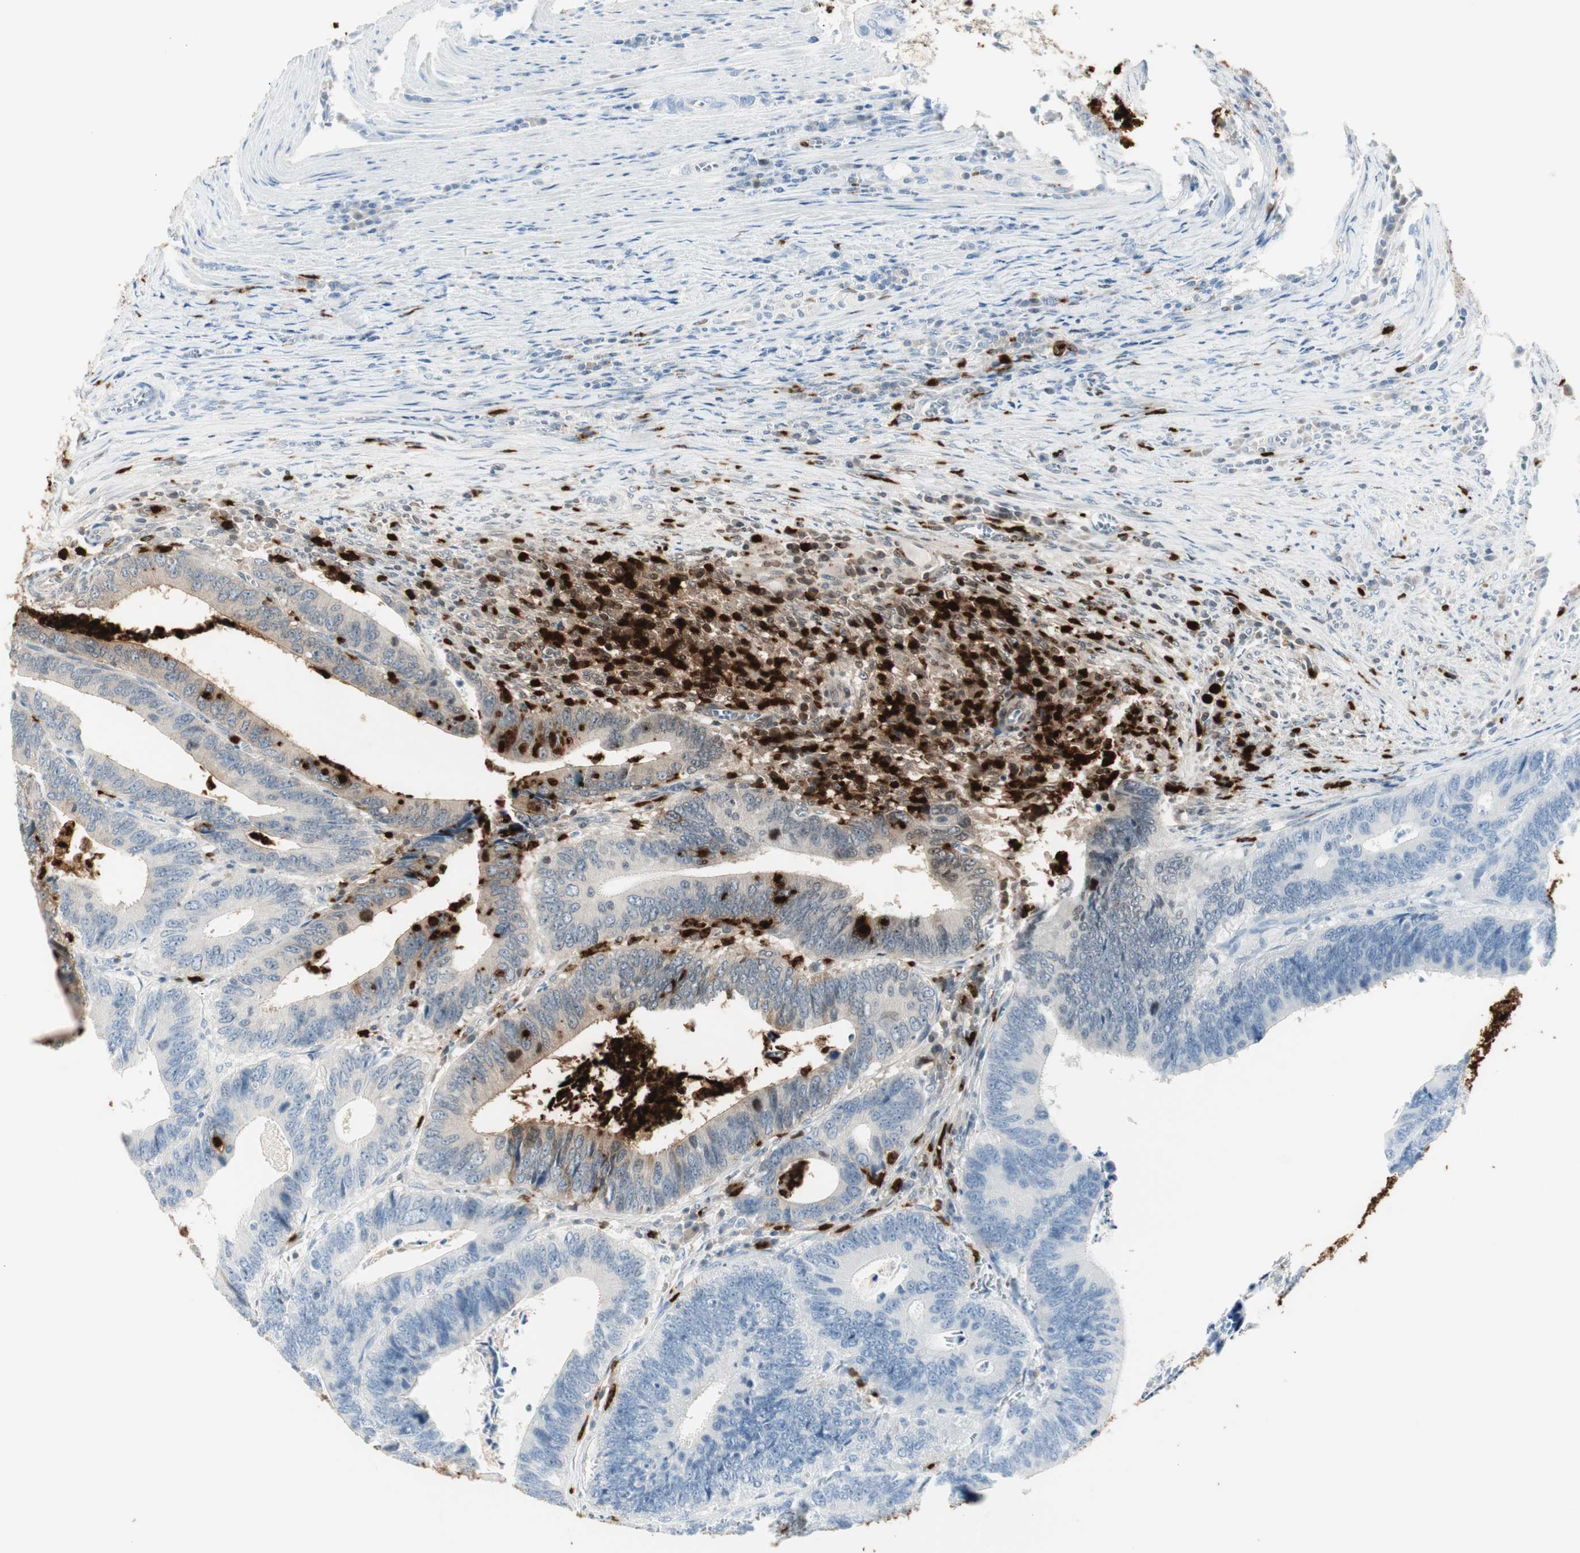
{"staining": {"intensity": "moderate", "quantity": "<25%", "location": "cytoplasmic/membranous"}, "tissue": "colorectal cancer", "cell_type": "Tumor cells", "image_type": "cancer", "snomed": [{"axis": "morphology", "description": "Adenocarcinoma, NOS"}, {"axis": "topography", "description": "Colon"}], "caption": "A micrograph of adenocarcinoma (colorectal) stained for a protein displays moderate cytoplasmic/membranous brown staining in tumor cells. (DAB IHC with brightfield microscopy, high magnification).", "gene": "PRTN3", "patient": {"sex": "male", "age": 72}}